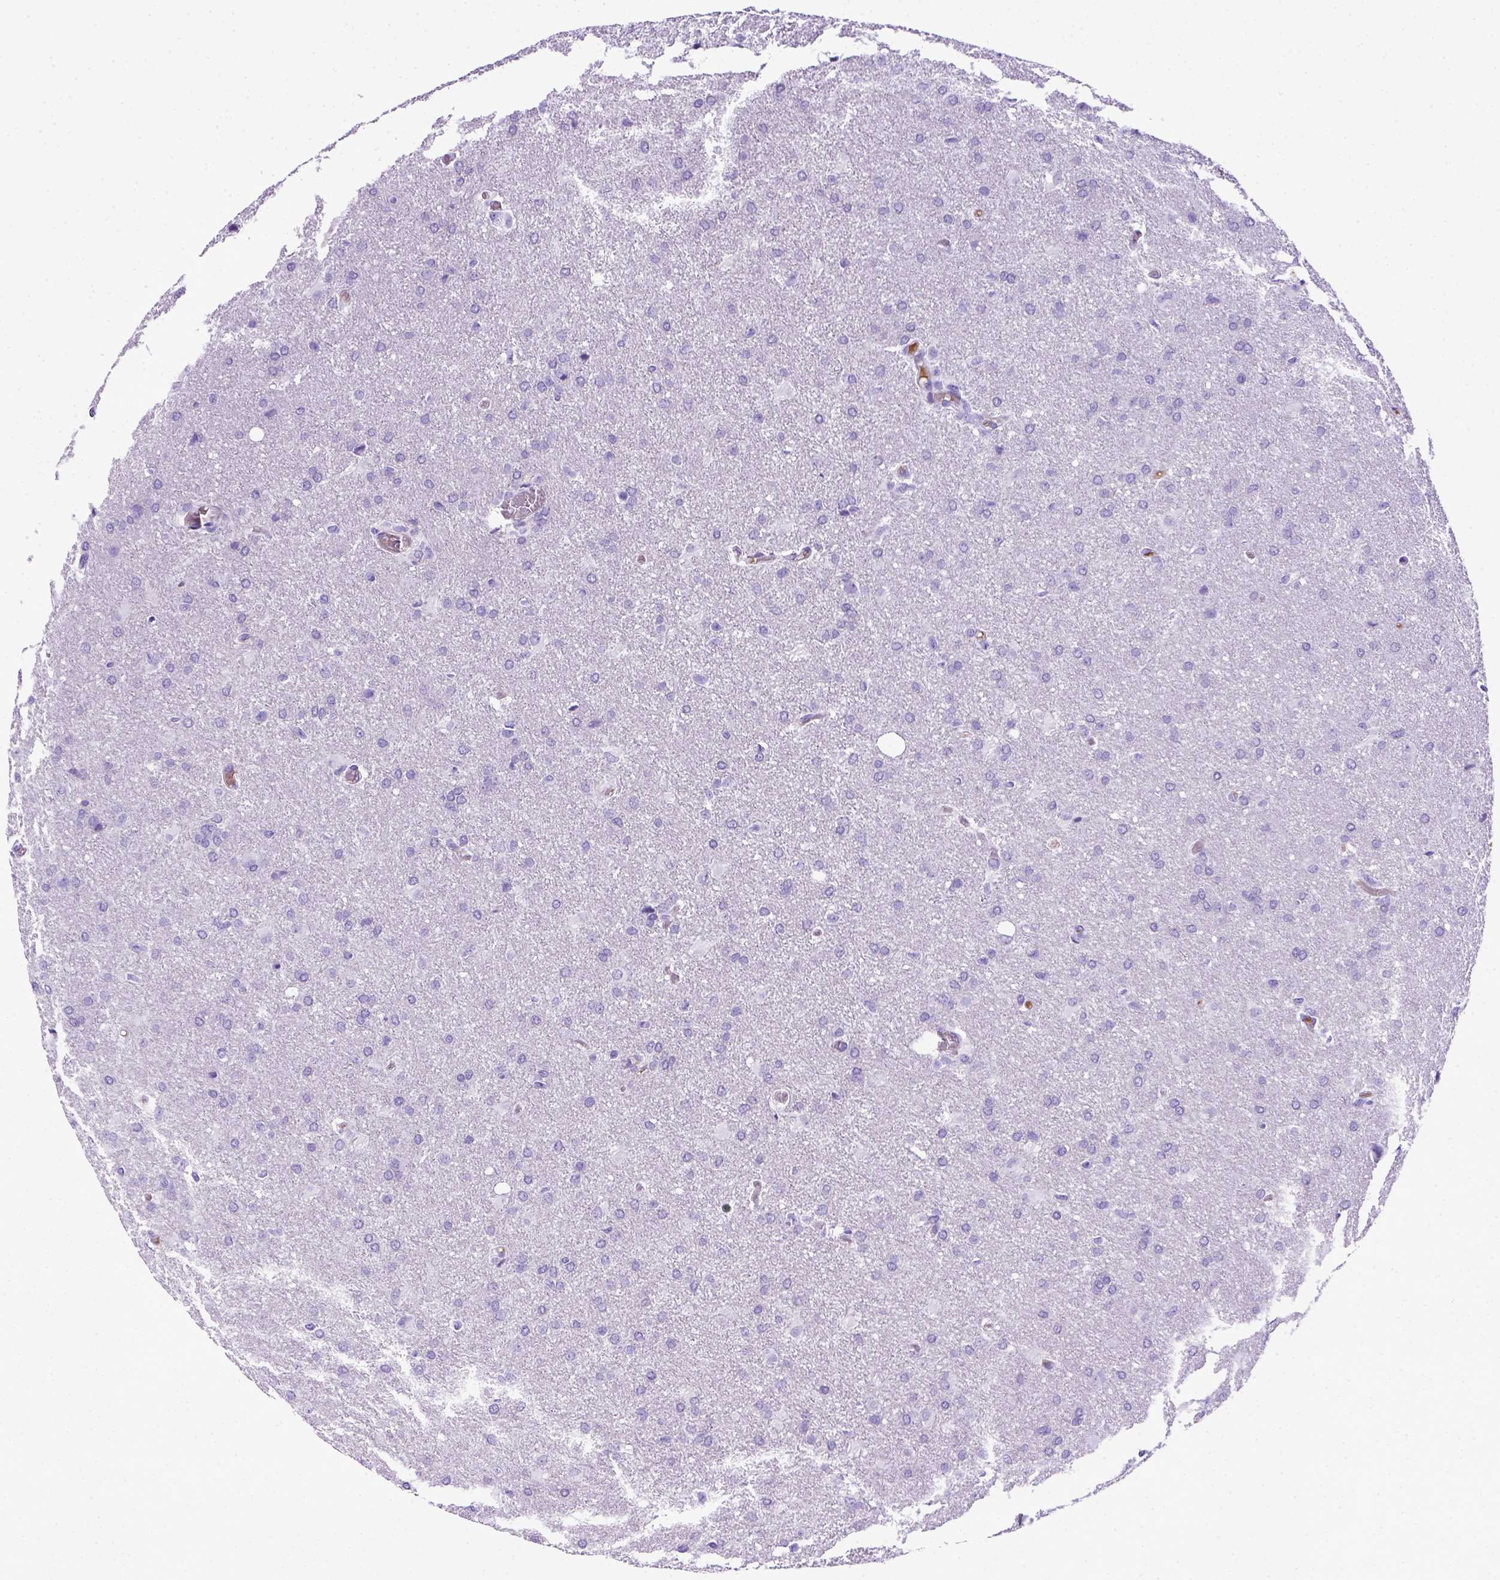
{"staining": {"intensity": "negative", "quantity": "none", "location": "none"}, "tissue": "glioma", "cell_type": "Tumor cells", "image_type": "cancer", "snomed": [{"axis": "morphology", "description": "Glioma, malignant, High grade"}, {"axis": "topography", "description": "Brain"}], "caption": "Human high-grade glioma (malignant) stained for a protein using IHC exhibits no positivity in tumor cells.", "gene": "ITIH4", "patient": {"sex": "male", "age": 68}}